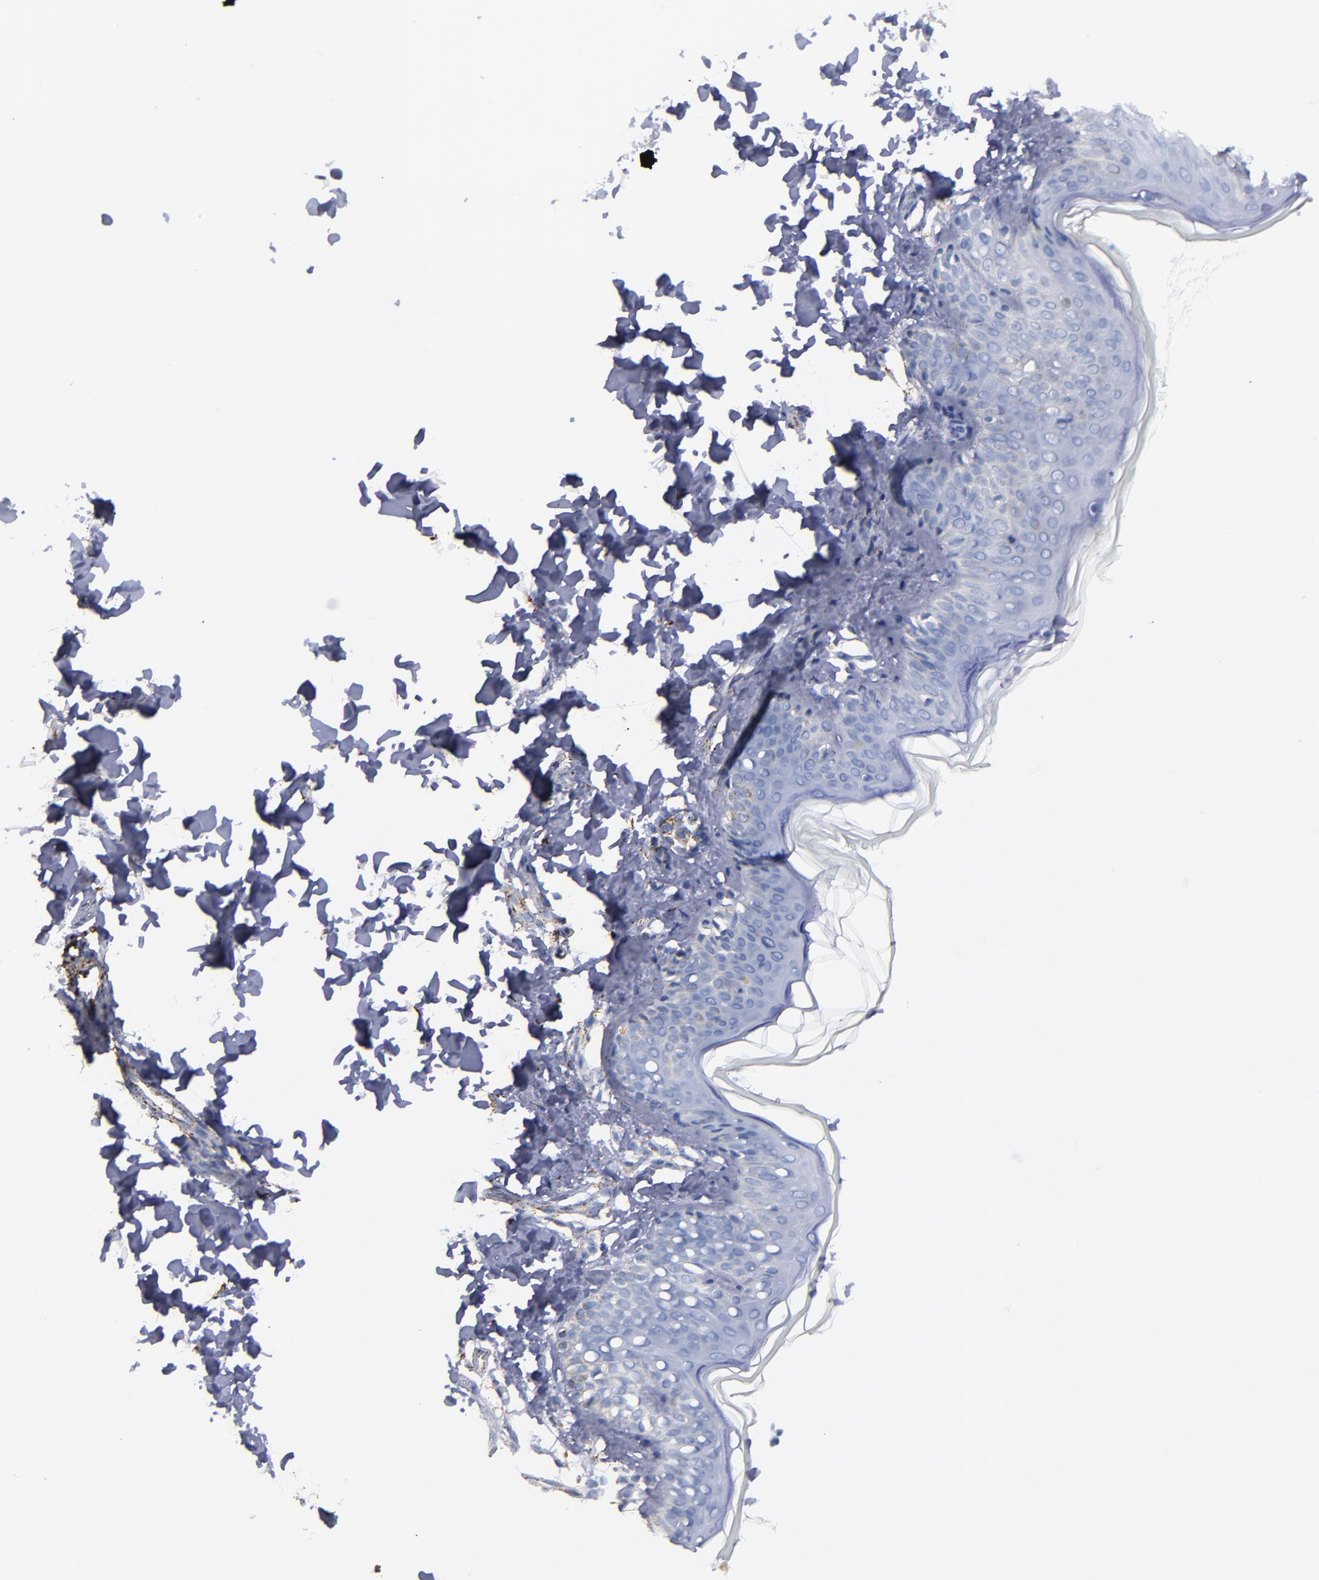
{"staining": {"intensity": "moderate", "quantity": "25%-75%", "location": "cytoplasmic/membranous"}, "tissue": "skin", "cell_type": "Fibroblasts", "image_type": "normal", "snomed": [{"axis": "morphology", "description": "Normal tissue, NOS"}, {"axis": "topography", "description": "Skin"}], "caption": "Immunohistochemical staining of benign human skin shows 25%-75% levels of moderate cytoplasmic/membranous protein expression in approximately 25%-75% of fibroblasts. Ihc stains the protein of interest in brown and the nuclei are stained blue.", "gene": "SOD2", "patient": {"sex": "female", "age": 4}}